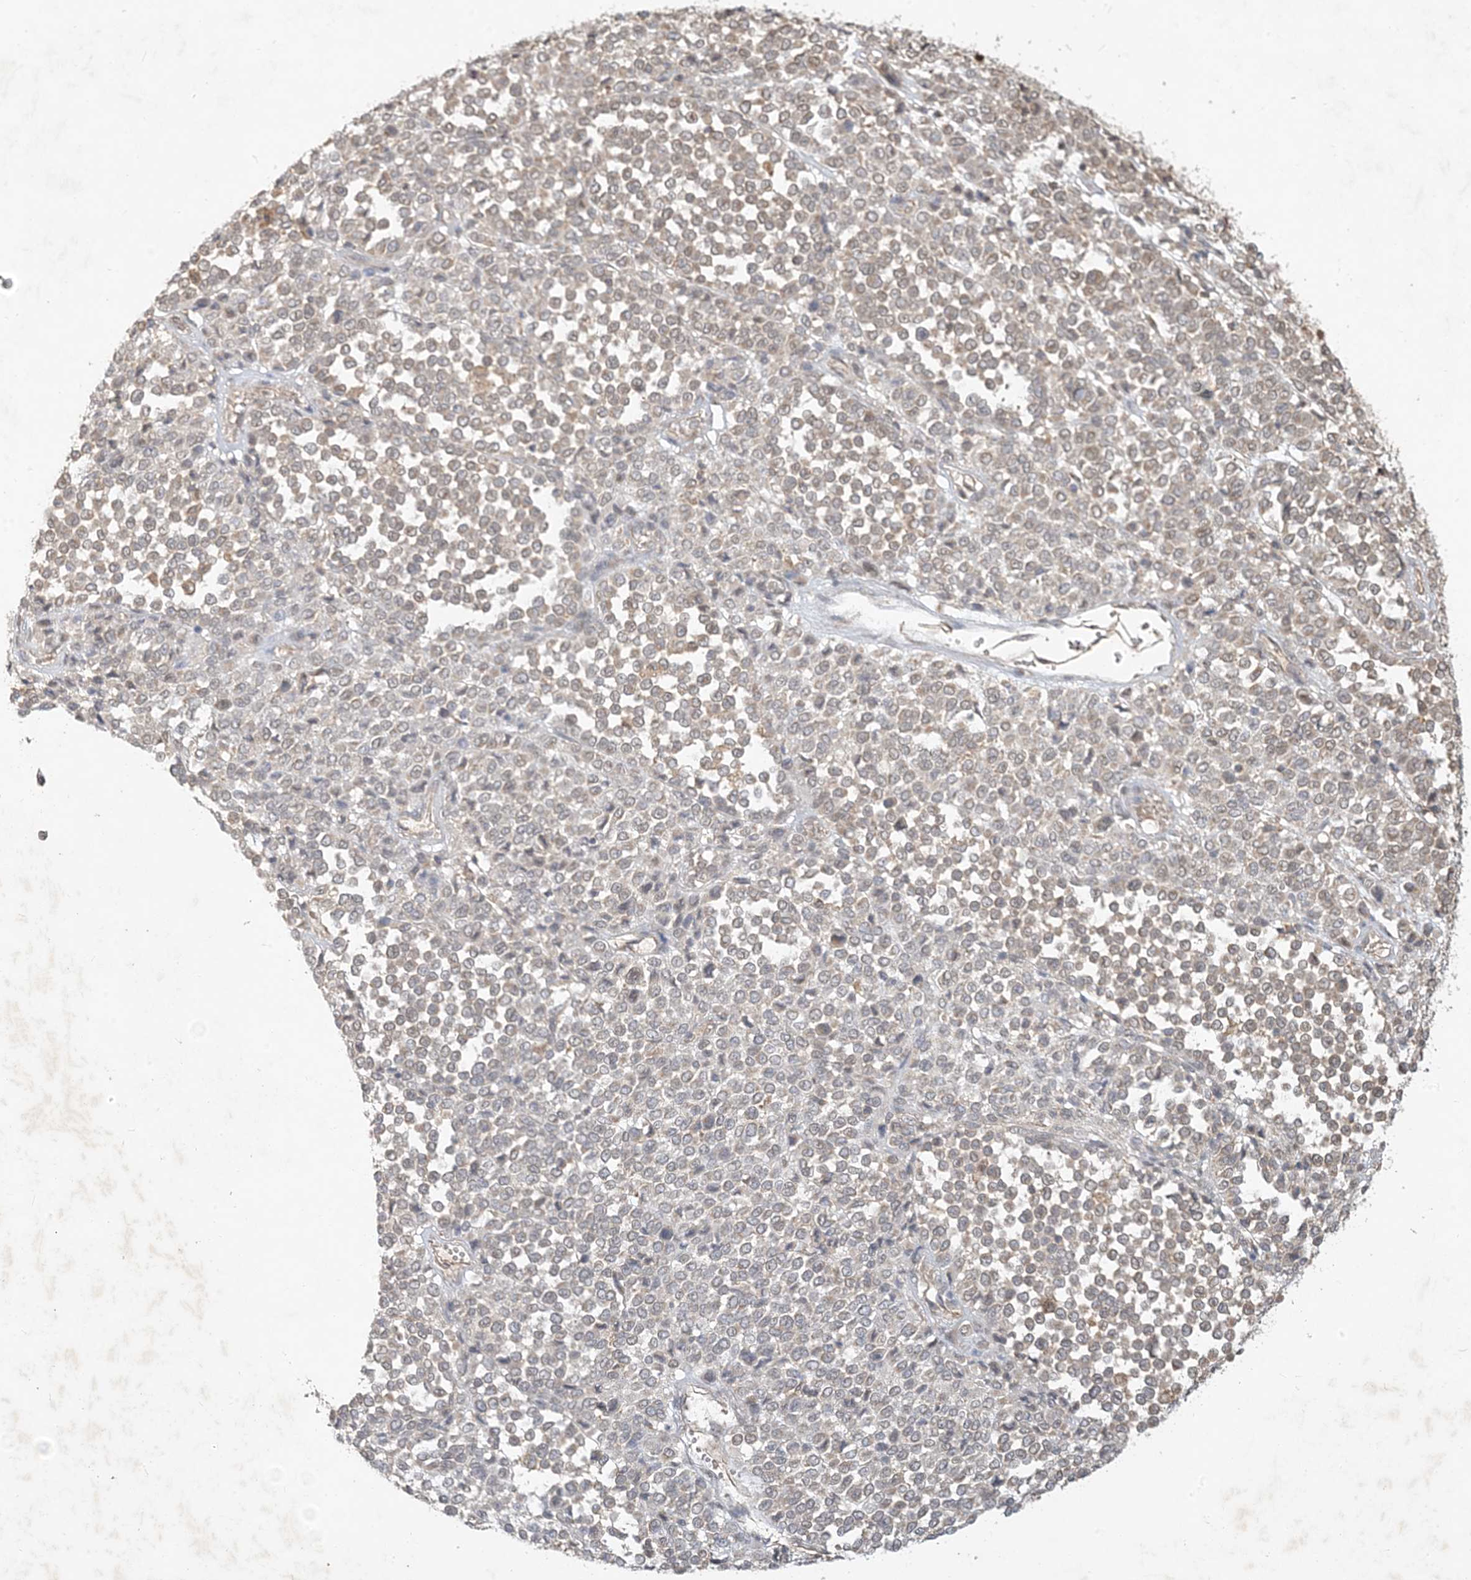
{"staining": {"intensity": "moderate", "quantity": "25%-75%", "location": "cytoplasmic/membranous"}, "tissue": "melanoma", "cell_type": "Tumor cells", "image_type": "cancer", "snomed": [{"axis": "morphology", "description": "Malignant melanoma, Metastatic site"}, {"axis": "topography", "description": "Pancreas"}], "caption": "Melanoma stained with DAB IHC reveals medium levels of moderate cytoplasmic/membranous staining in about 25%-75% of tumor cells.", "gene": "MCOLN1", "patient": {"sex": "female", "age": 30}}